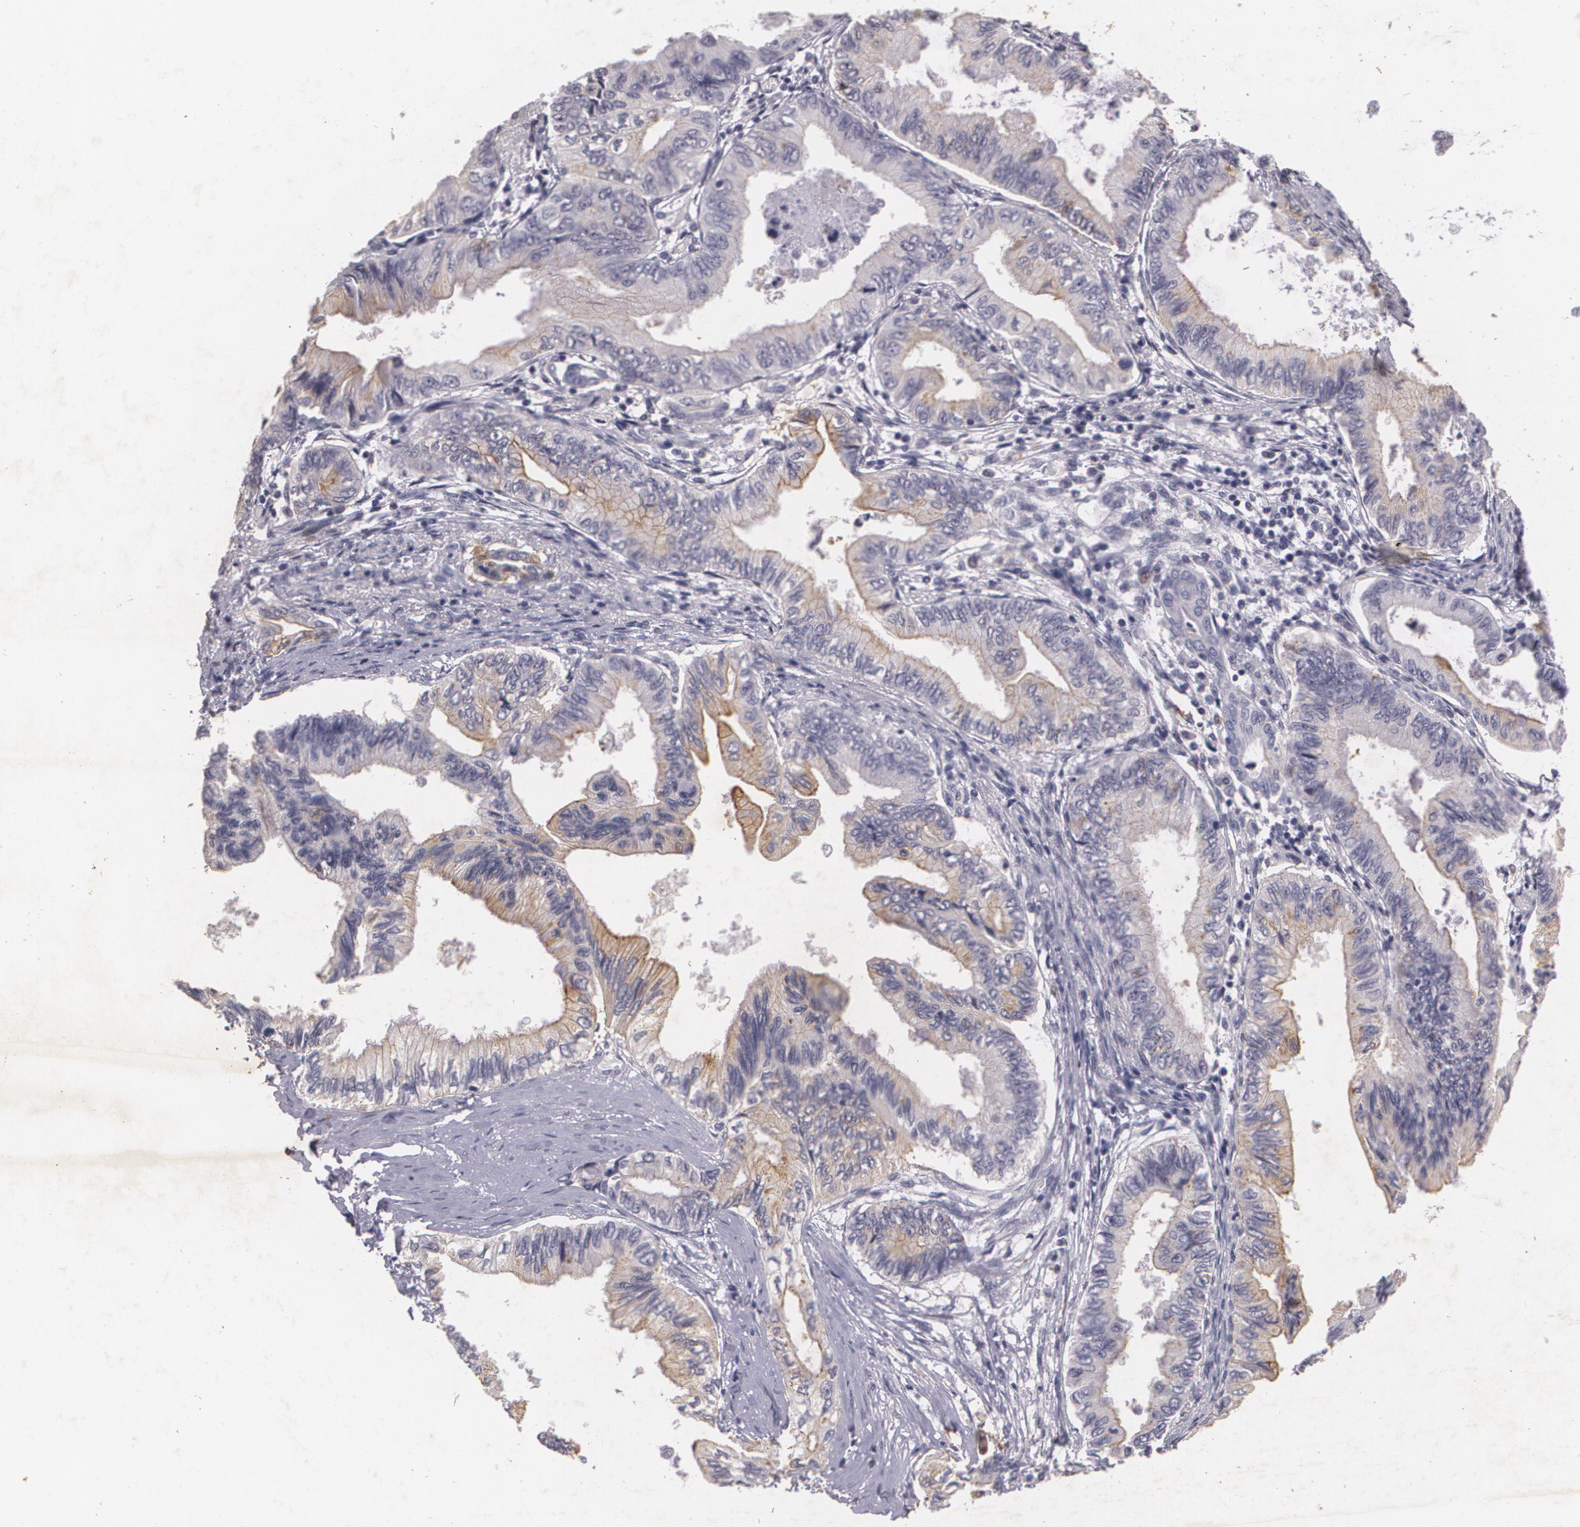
{"staining": {"intensity": "weak", "quantity": ">75%", "location": "cytoplasmic/membranous"}, "tissue": "pancreatic cancer", "cell_type": "Tumor cells", "image_type": "cancer", "snomed": [{"axis": "morphology", "description": "Adenocarcinoma, NOS"}, {"axis": "topography", "description": "Pancreas"}], "caption": "Protein staining of pancreatic adenocarcinoma tissue reveals weak cytoplasmic/membranous positivity in approximately >75% of tumor cells.", "gene": "KCNA4", "patient": {"sex": "female", "age": 66}}